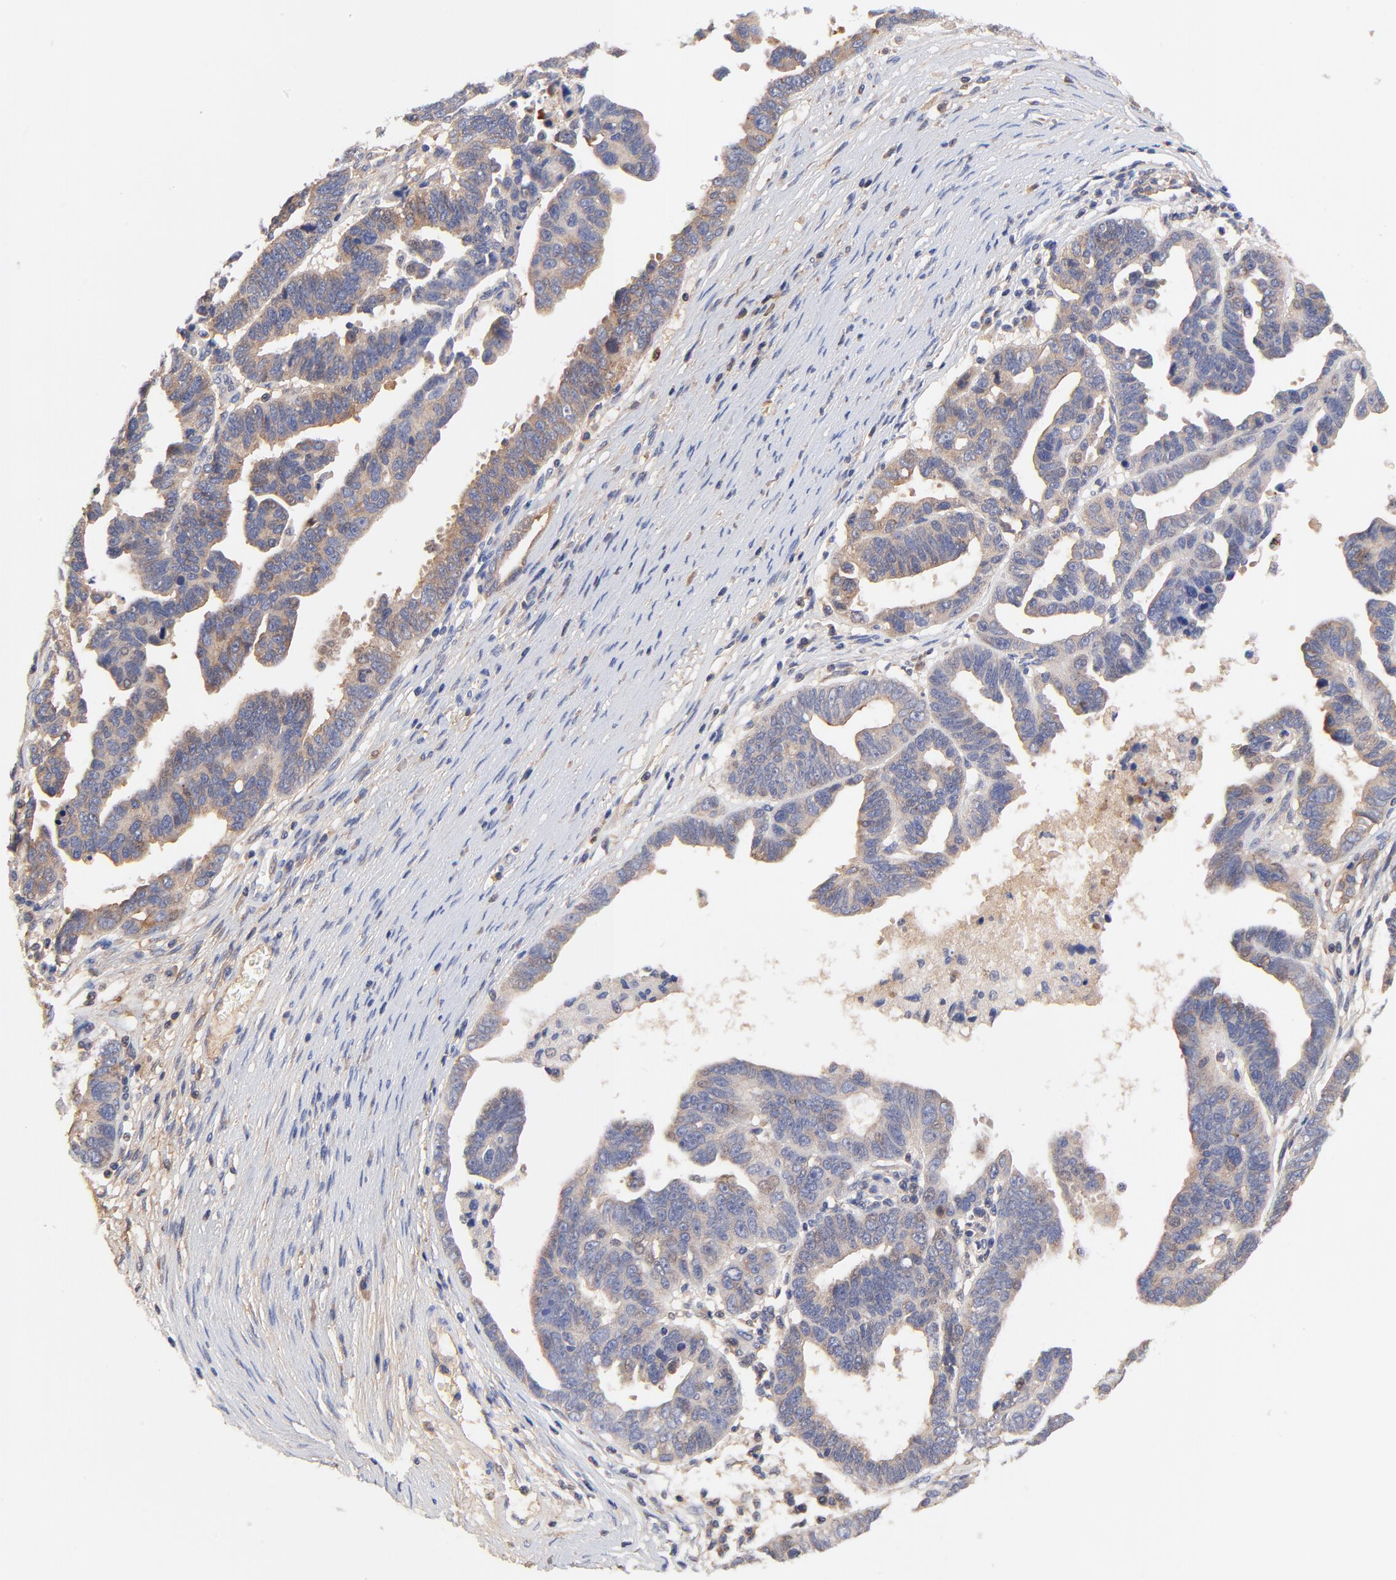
{"staining": {"intensity": "moderate", "quantity": ">75%", "location": "cytoplasmic/membranous"}, "tissue": "ovarian cancer", "cell_type": "Tumor cells", "image_type": "cancer", "snomed": [{"axis": "morphology", "description": "Carcinoma, endometroid"}, {"axis": "morphology", "description": "Cystadenocarcinoma, serous, NOS"}, {"axis": "topography", "description": "Ovary"}], "caption": "Human ovarian cancer (serous cystadenocarcinoma) stained for a protein (brown) shows moderate cytoplasmic/membranous positive staining in about >75% of tumor cells.", "gene": "PTK7", "patient": {"sex": "female", "age": 45}}